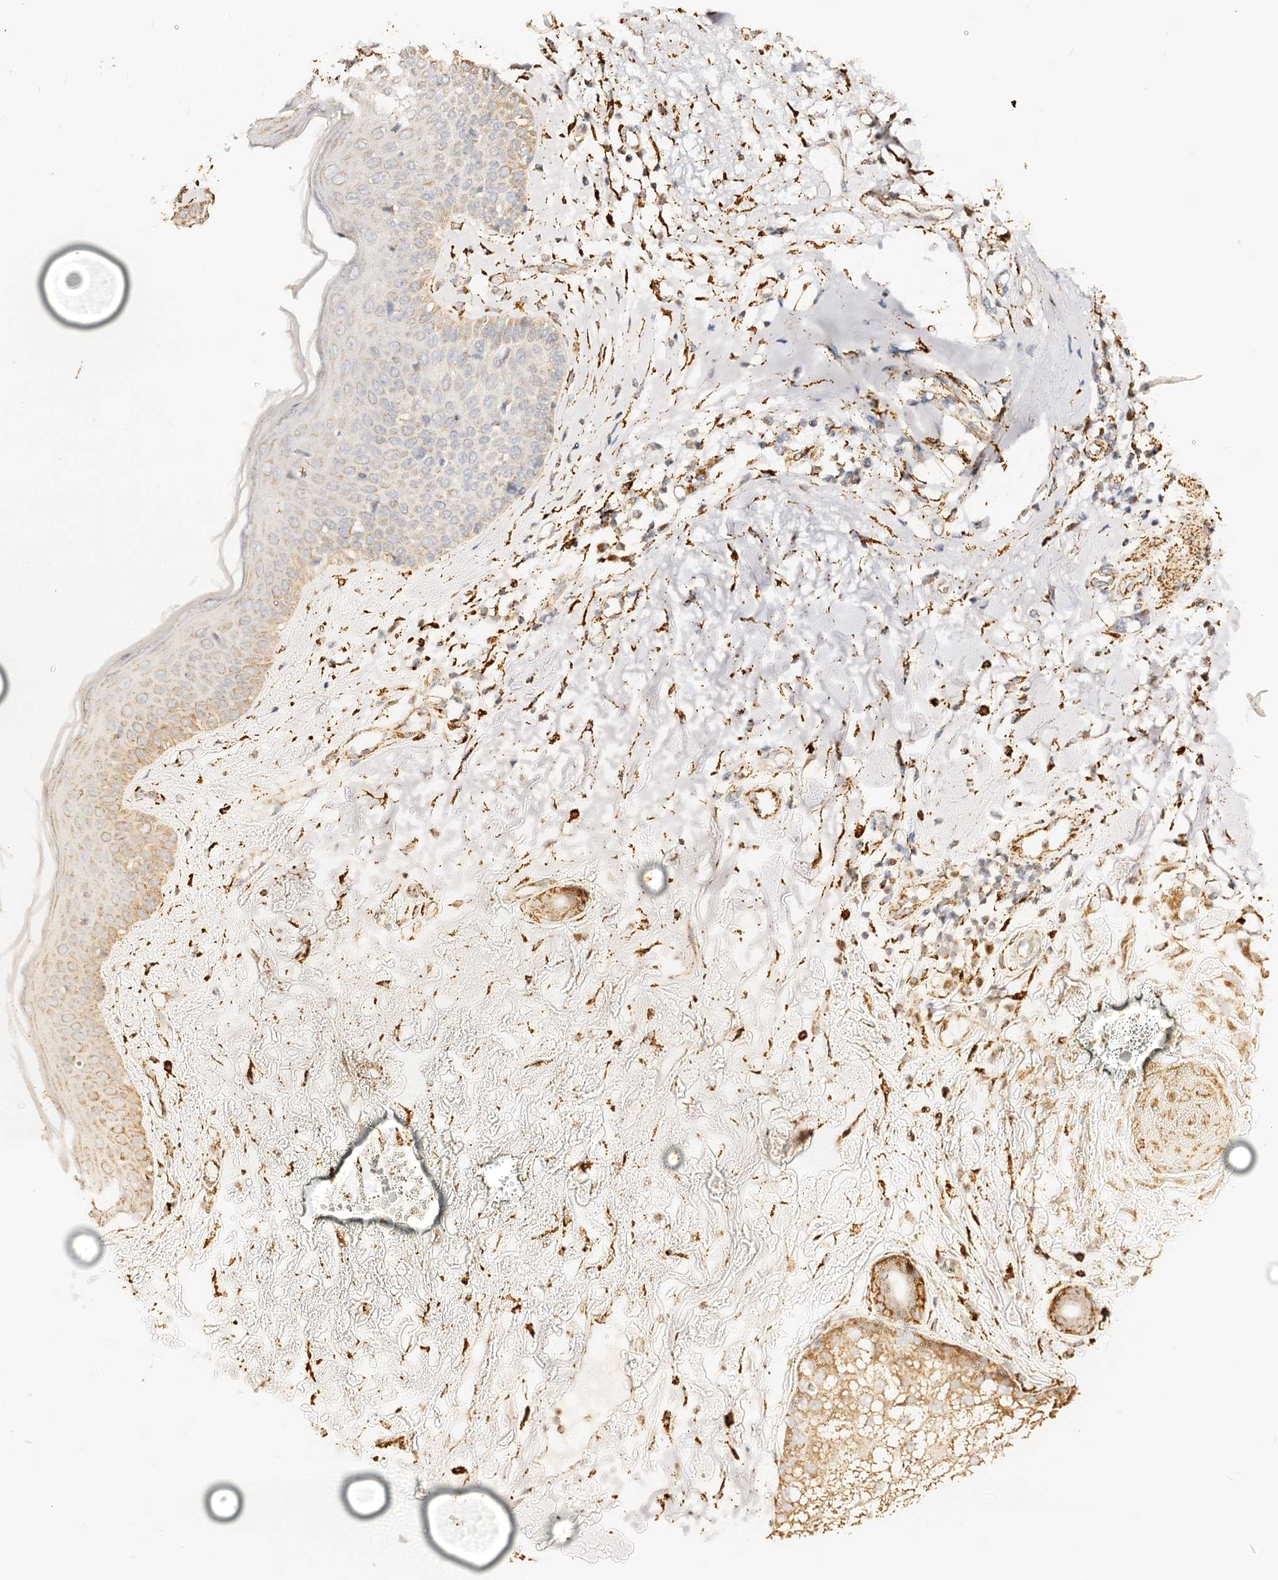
{"staining": {"intensity": "moderate", "quantity": "25%-75%", "location": "cytoplasmic/membranous"}, "tissue": "skin cancer", "cell_type": "Tumor cells", "image_type": "cancer", "snomed": [{"axis": "morphology", "description": "Basal cell carcinoma"}, {"axis": "topography", "description": "Skin"}], "caption": "Immunohistochemistry (DAB) staining of skin basal cell carcinoma demonstrates moderate cytoplasmic/membranous protein staining in approximately 25%-75% of tumor cells. (brown staining indicates protein expression, while blue staining denotes nuclei).", "gene": "MAOB", "patient": {"sex": "male", "age": 85}}